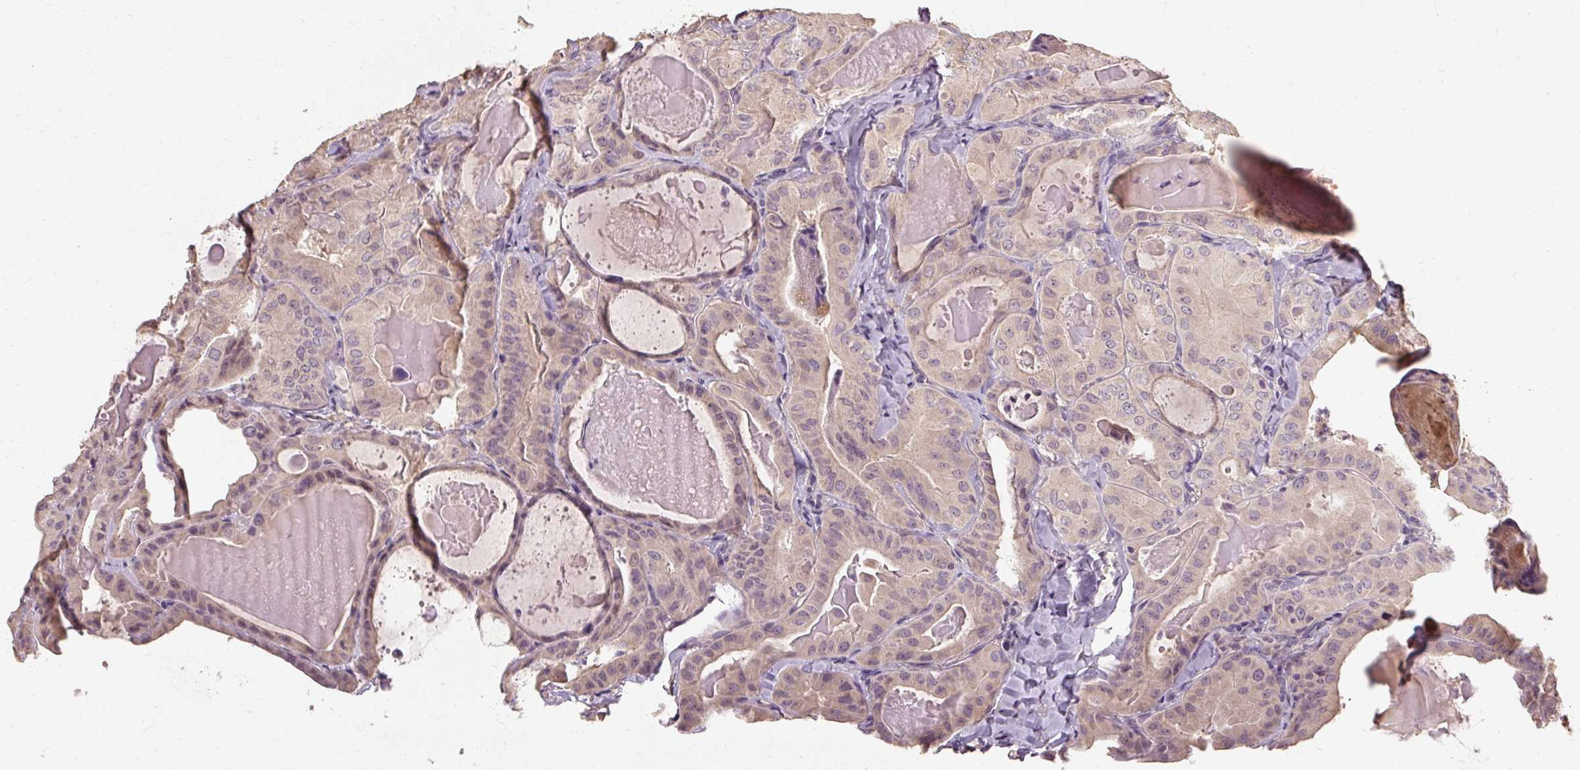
{"staining": {"intensity": "weak", "quantity": "<25%", "location": "cytoplasmic/membranous"}, "tissue": "thyroid cancer", "cell_type": "Tumor cells", "image_type": "cancer", "snomed": [{"axis": "morphology", "description": "Papillary adenocarcinoma, NOS"}, {"axis": "topography", "description": "Thyroid gland"}], "caption": "Photomicrograph shows no protein expression in tumor cells of thyroid cancer tissue. (DAB (3,3'-diaminobenzidine) immunohistochemistry (IHC), high magnification).", "gene": "CFAP65", "patient": {"sex": "female", "age": 68}}